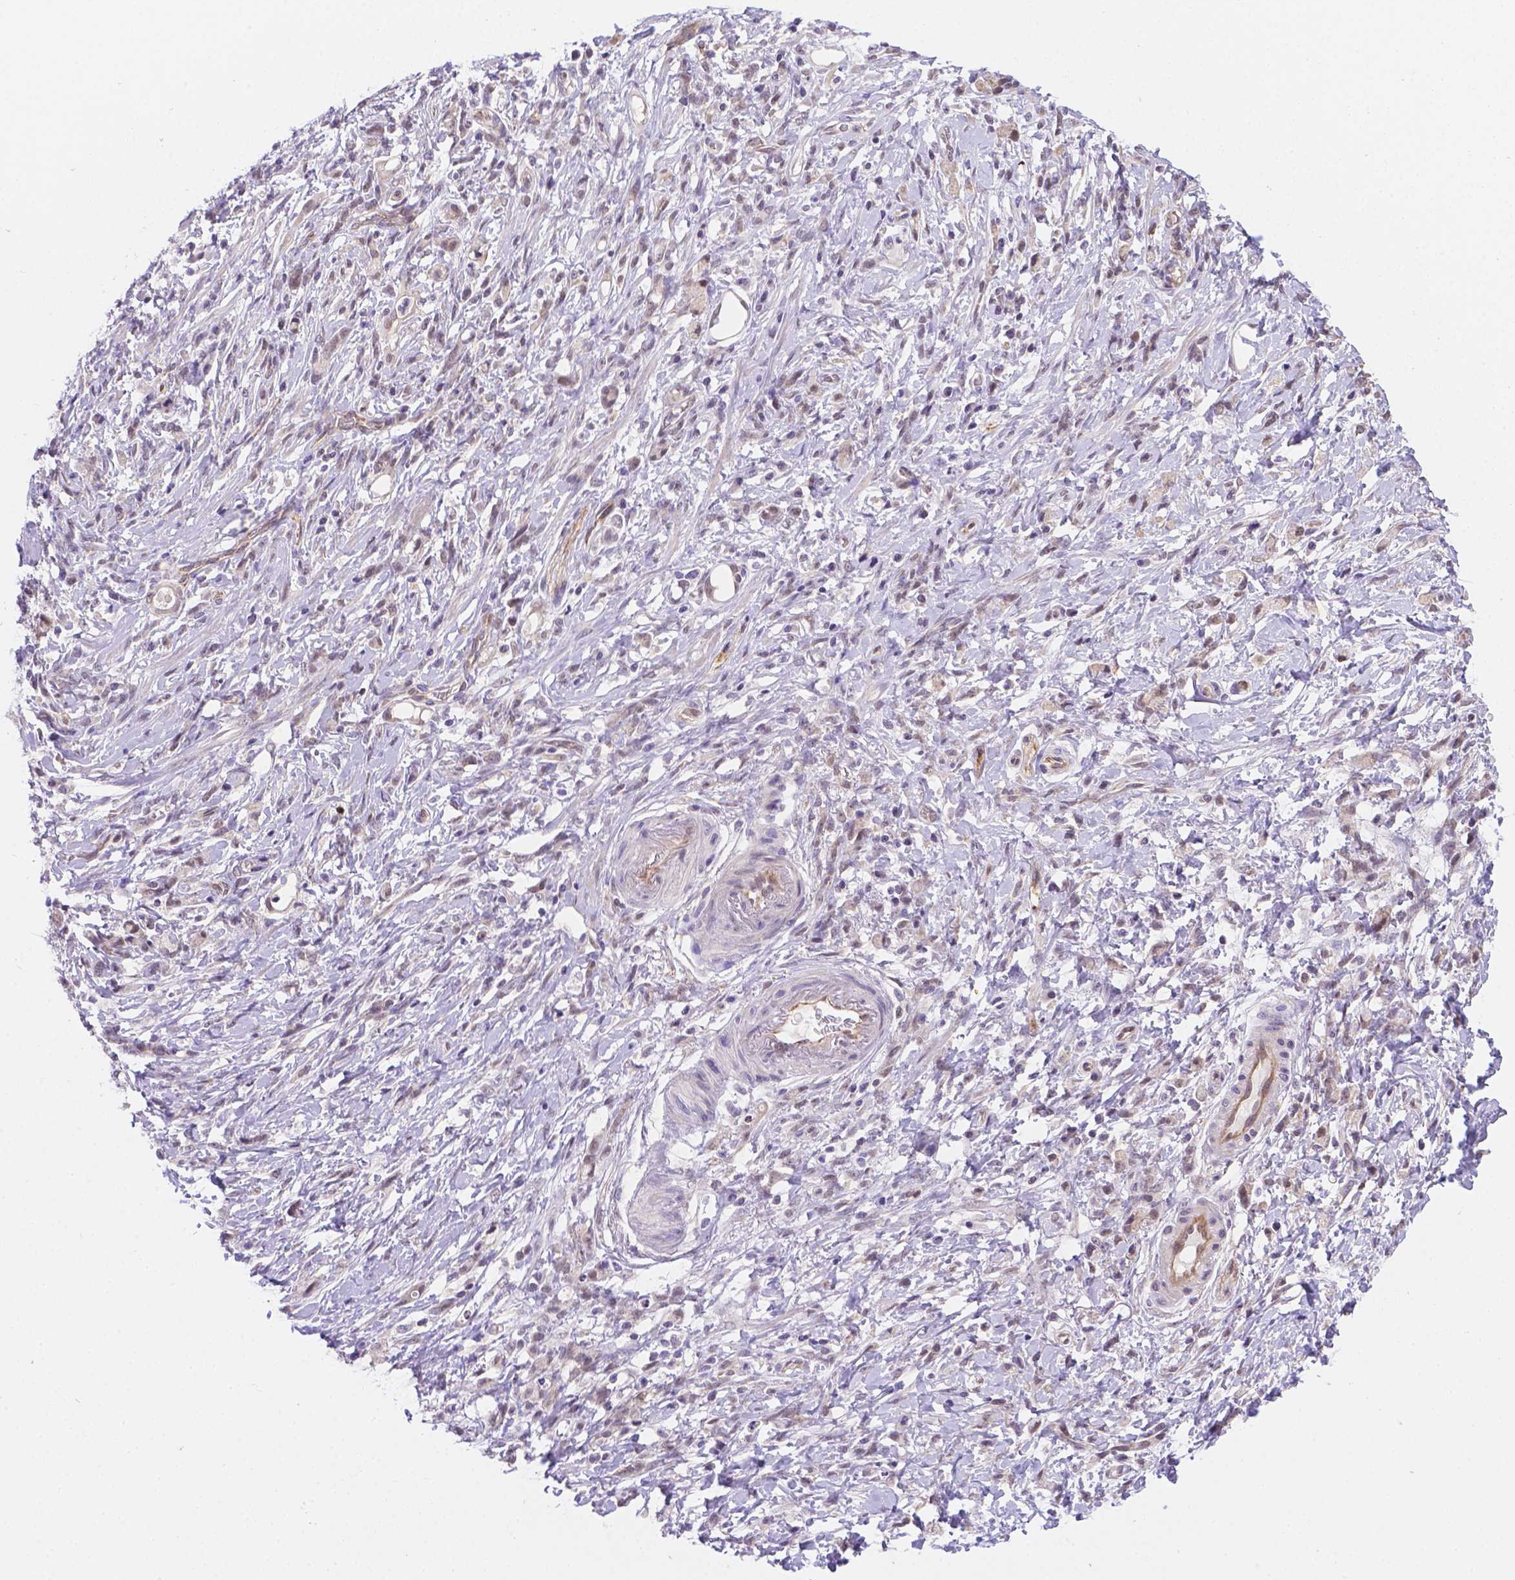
{"staining": {"intensity": "negative", "quantity": "none", "location": "none"}, "tissue": "stomach cancer", "cell_type": "Tumor cells", "image_type": "cancer", "snomed": [{"axis": "morphology", "description": "Adenocarcinoma, NOS"}, {"axis": "topography", "description": "Stomach"}], "caption": "The photomicrograph shows no staining of tumor cells in stomach adenocarcinoma.", "gene": "NXPE2", "patient": {"sex": "female", "age": 84}}